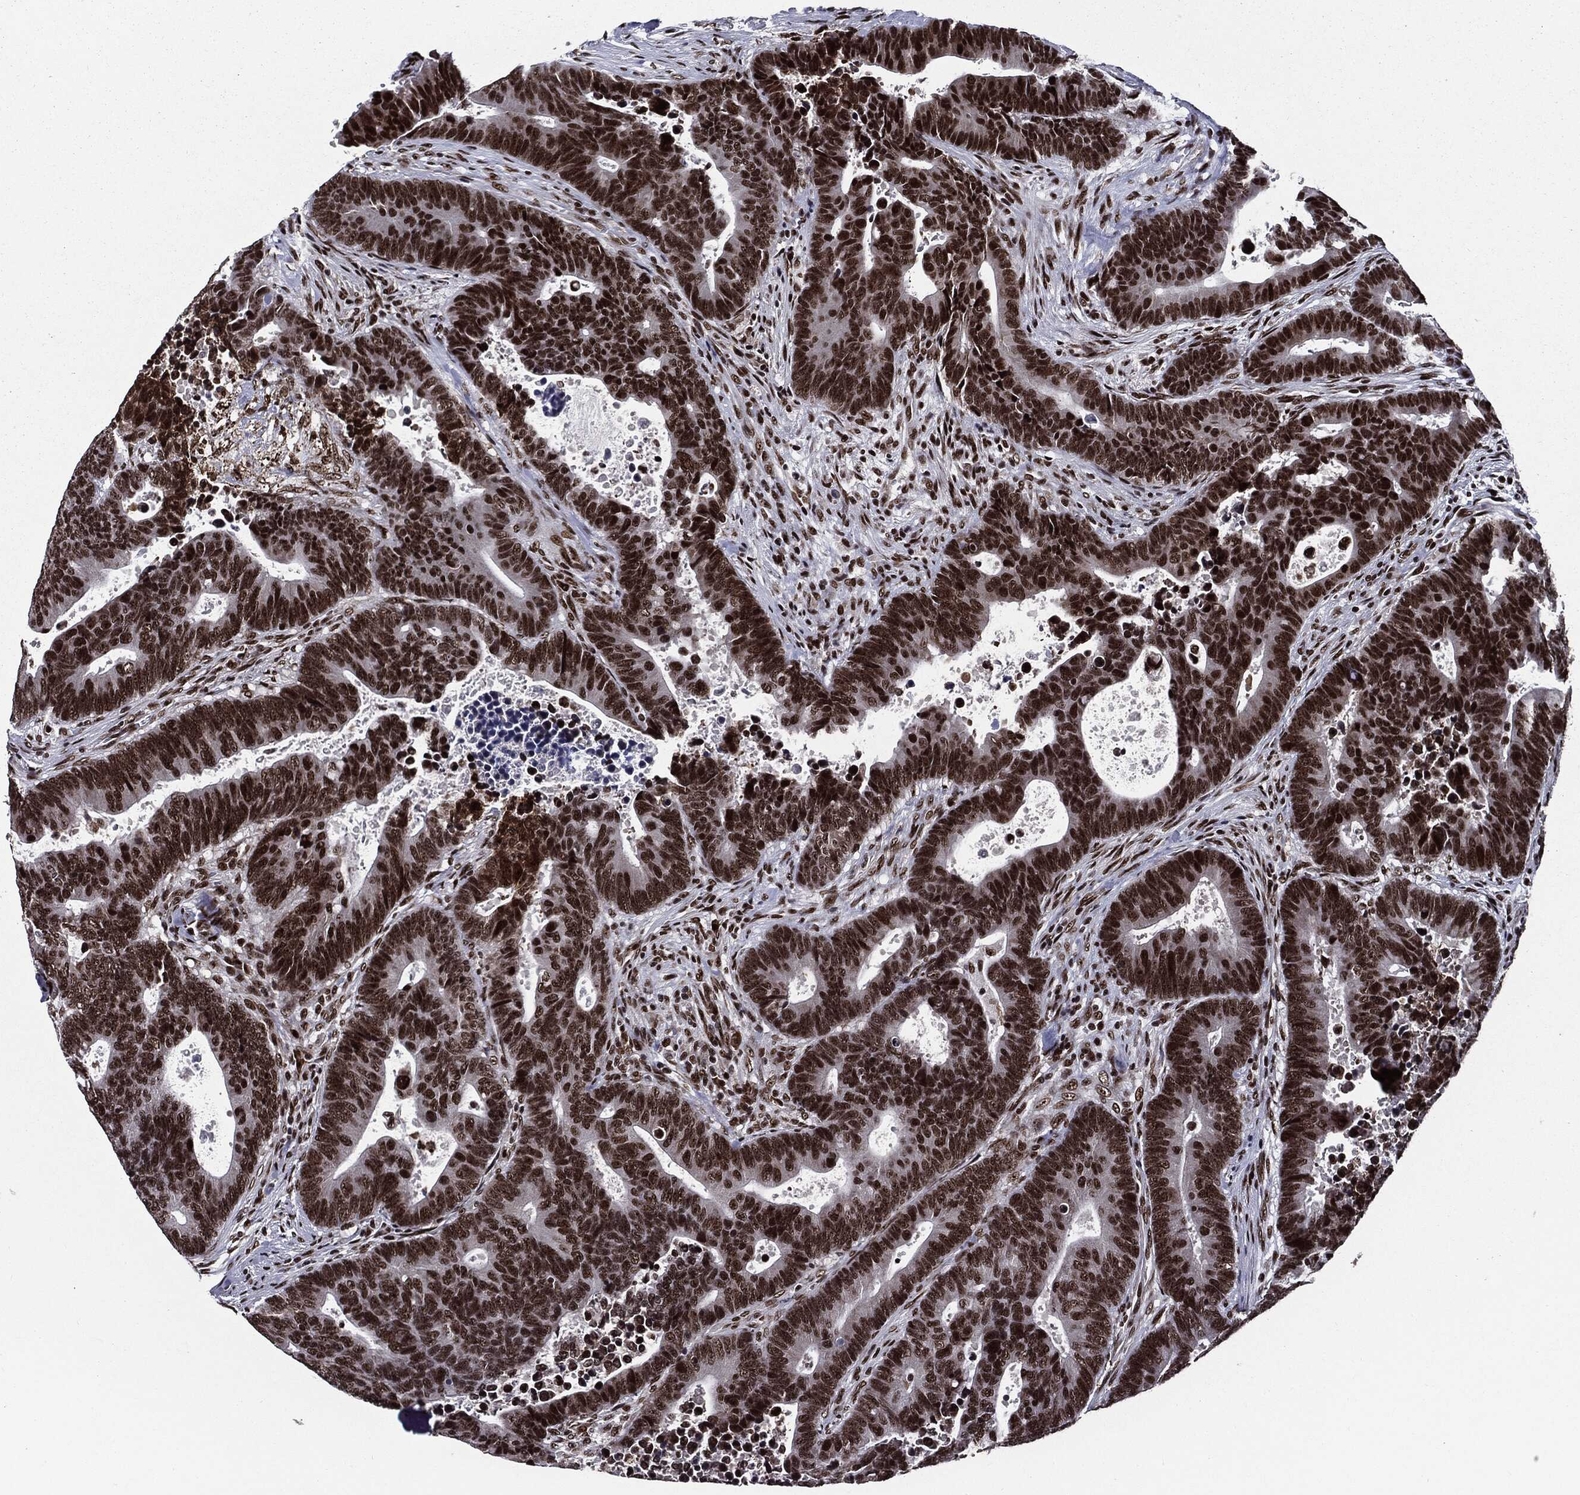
{"staining": {"intensity": "strong", "quantity": ">75%", "location": "nuclear"}, "tissue": "colorectal cancer", "cell_type": "Tumor cells", "image_type": "cancer", "snomed": [{"axis": "morphology", "description": "Adenocarcinoma, NOS"}, {"axis": "topography", "description": "Colon"}], "caption": "Tumor cells show strong nuclear expression in approximately >75% of cells in adenocarcinoma (colorectal).", "gene": "ZFP91", "patient": {"sex": "male", "age": 75}}